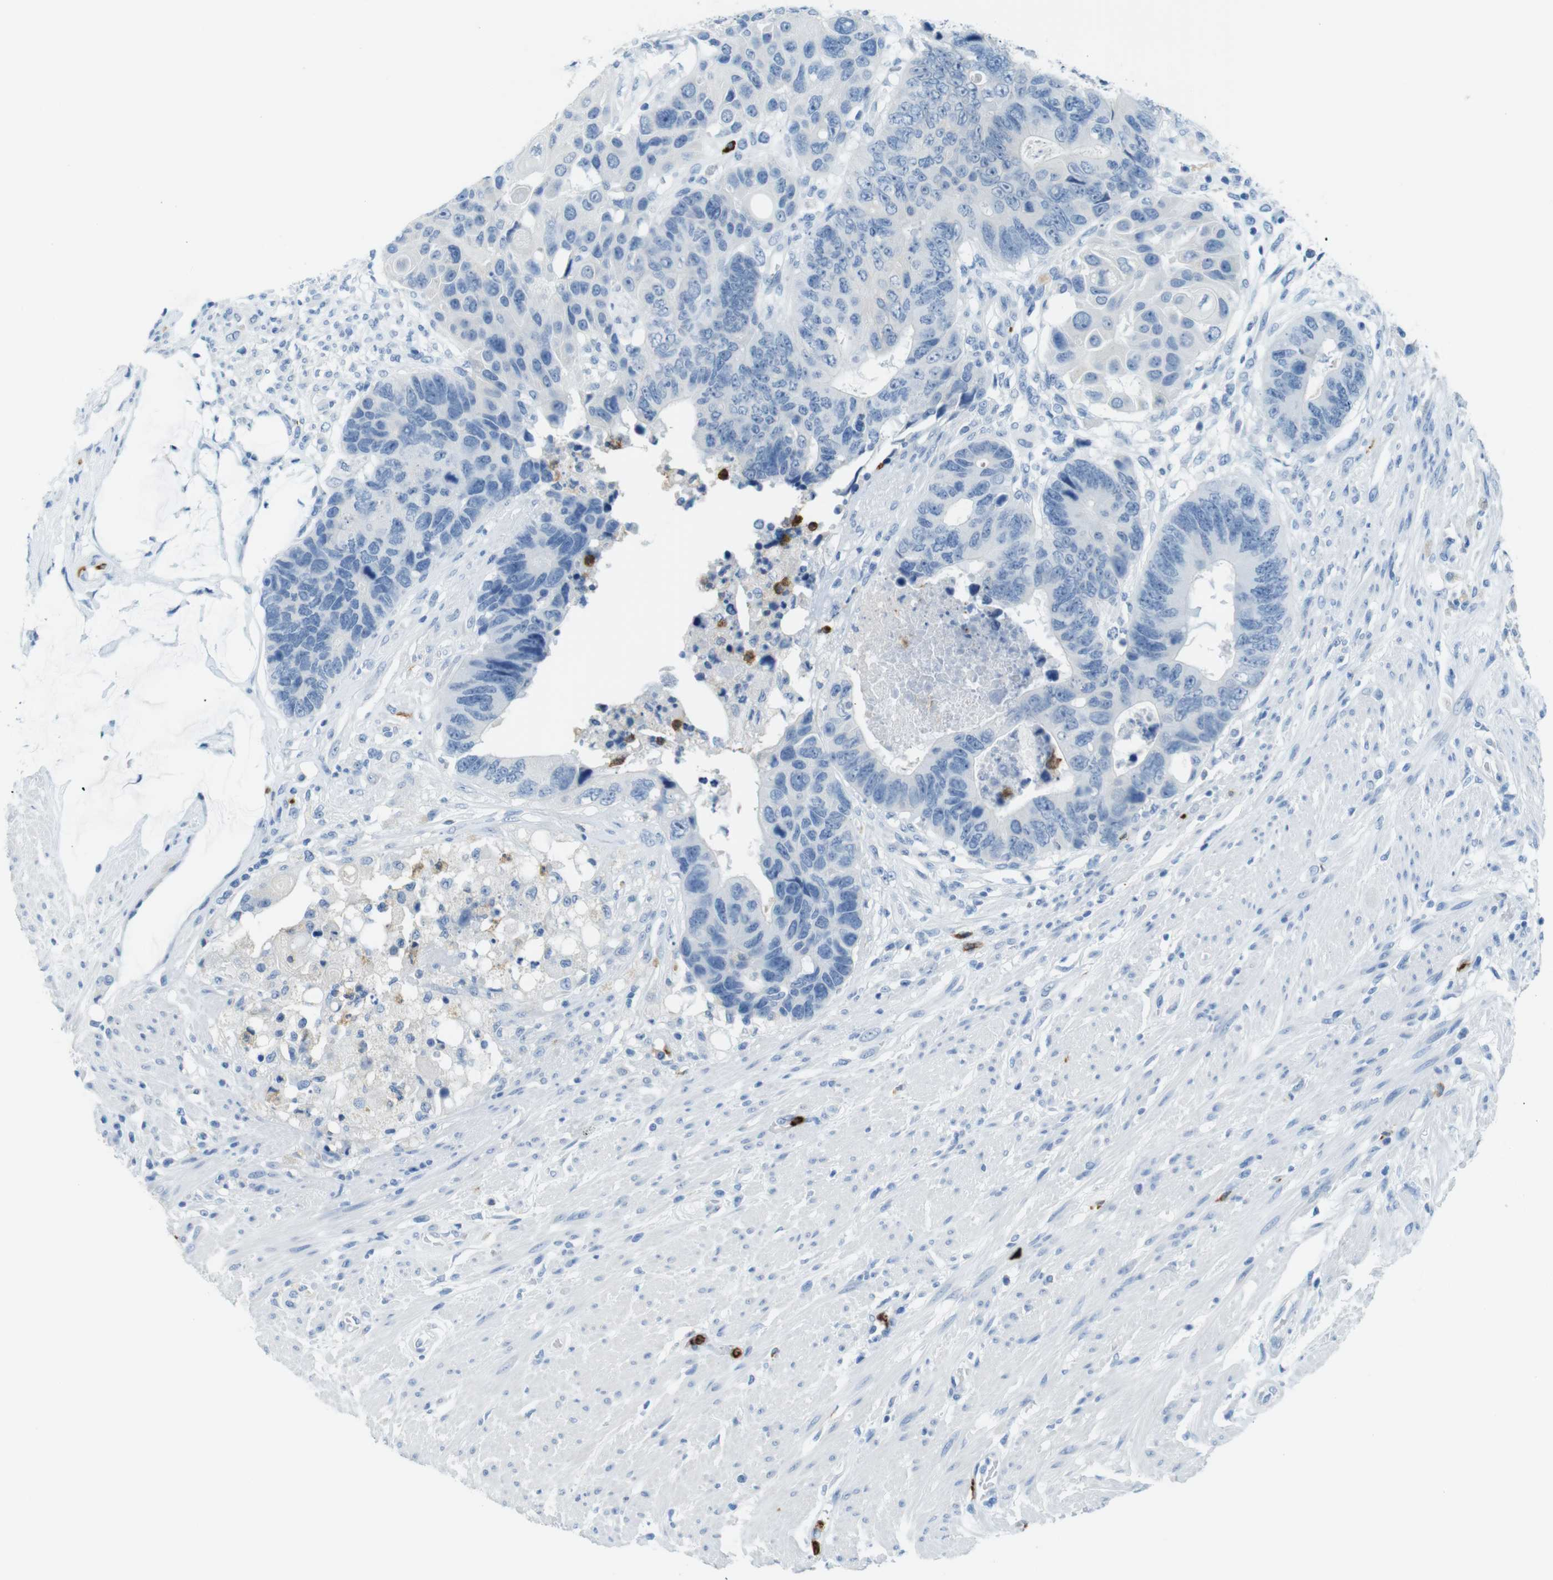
{"staining": {"intensity": "negative", "quantity": "none", "location": "none"}, "tissue": "colorectal cancer", "cell_type": "Tumor cells", "image_type": "cancer", "snomed": [{"axis": "morphology", "description": "Adenocarcinoma, NOS"}, {"axis": "topography", "description": "Rectum"}], "caption": "High power microscopy image of an immunohistochemistry histopathology image of adenocarcinoma (colorectal), revealing no significant staining in tumor cells.", "gene": "MCEMP1", "patient": {"sex": "male", "age": 51}}